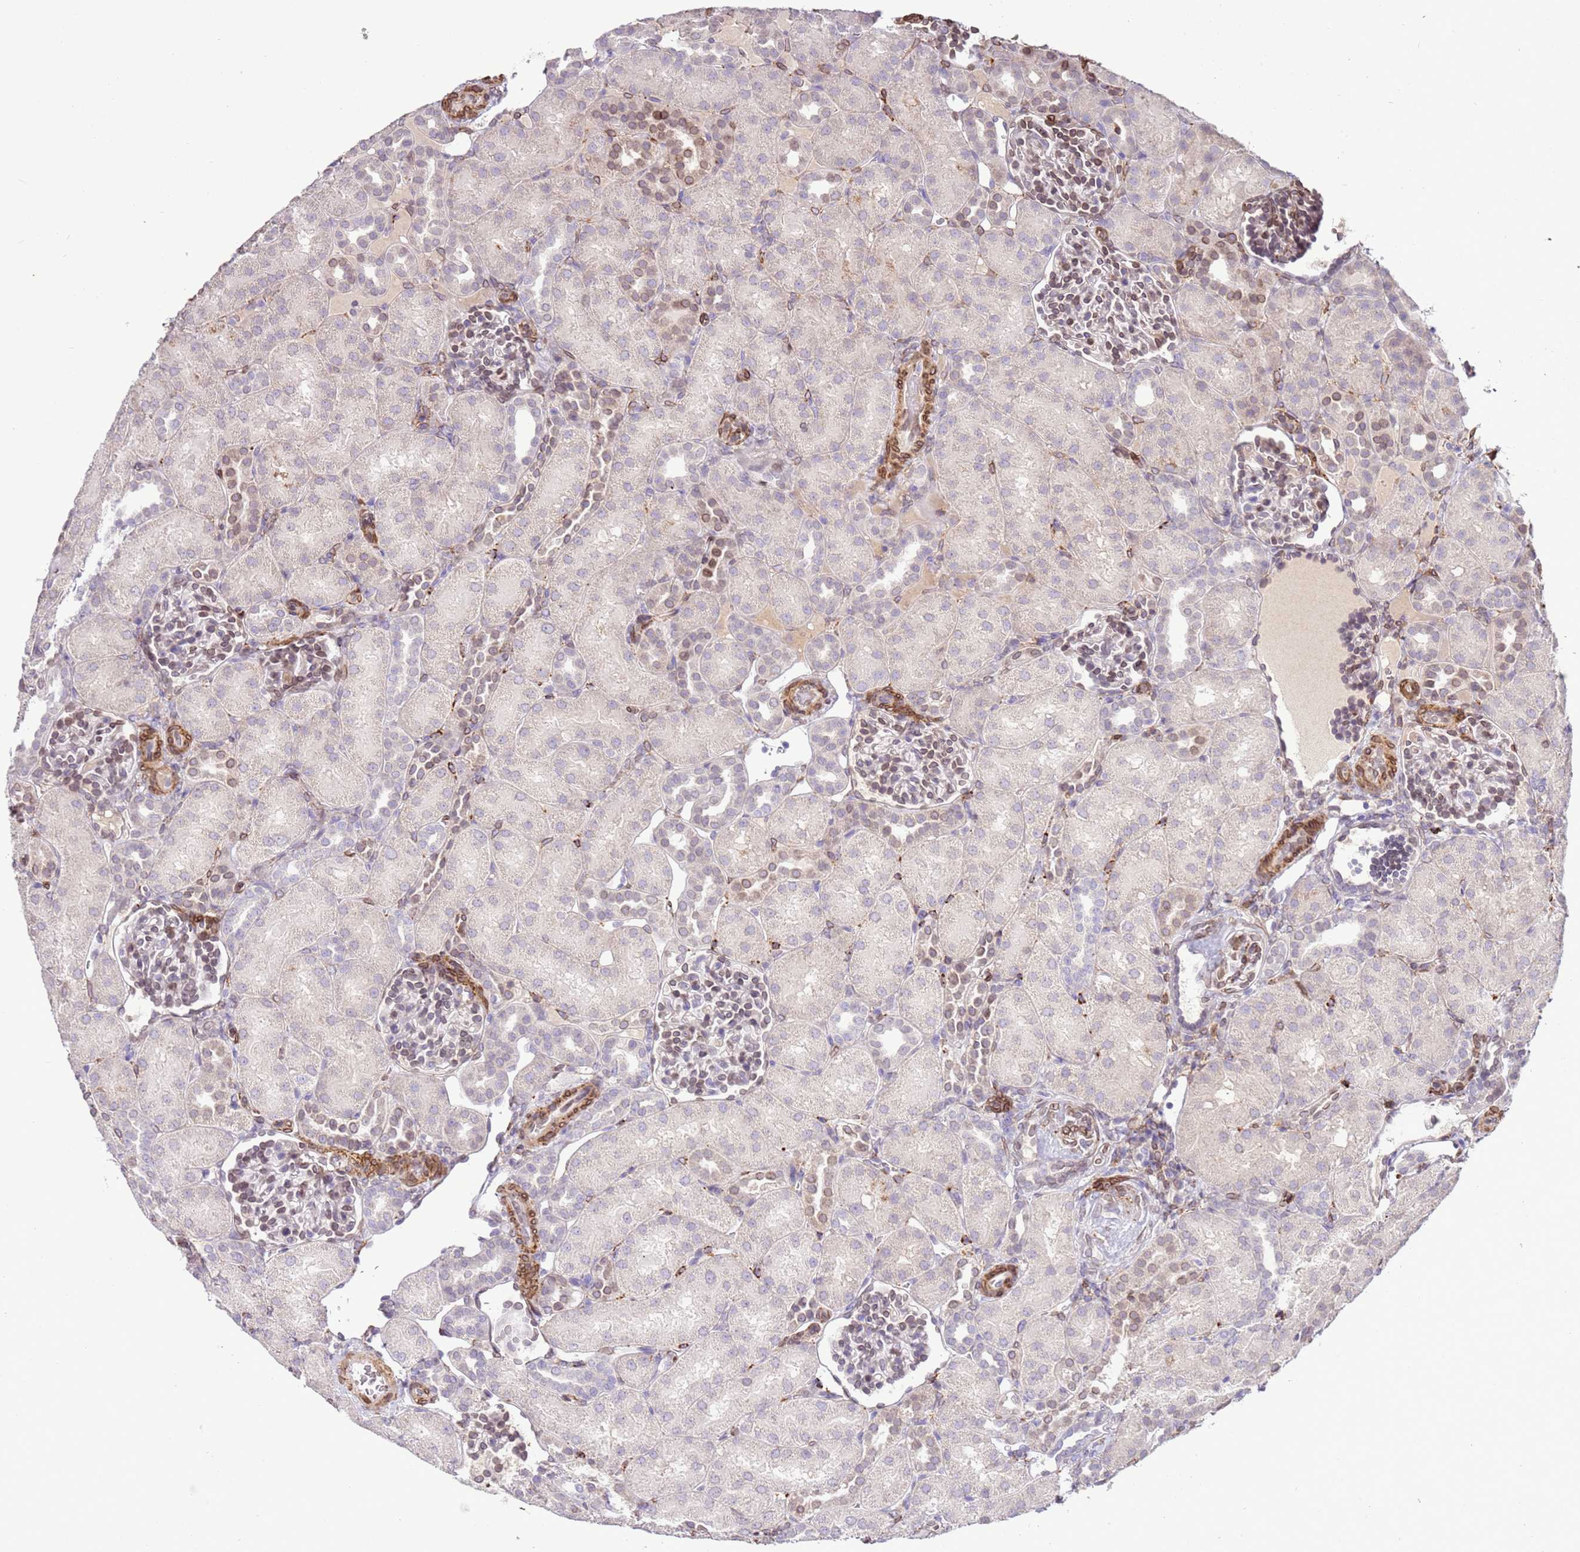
{"staining": {"intensity": "moderate", "quantity": ">75%", "location": "cytoplasmic/membranous,nuclear"}, "tissue": "kidney", "cell_type": "Cells in glomeruli", "image_type": "normal", "snomed": [{"axis": "morphology", "description": "Normal tissue, NOS"}, {"axis": "topography", "description": "Kidney"}], "caption": "DAB (3,3'-diaminobenzidine) immunohistochemical staining of unremarkable human kidney demonstrates moderate cytoplasmic/membranous,nuclear protein positivity in approximately >75% of cells in glomeruli. Using DAB (3,3'-diaminobenzidine) (brown) and hematoxylin (blue) stains, captured at high magnification using brightfield microscopy.", "gene": "TMEM47", "patient": {"sex": "male", "age": 1}}